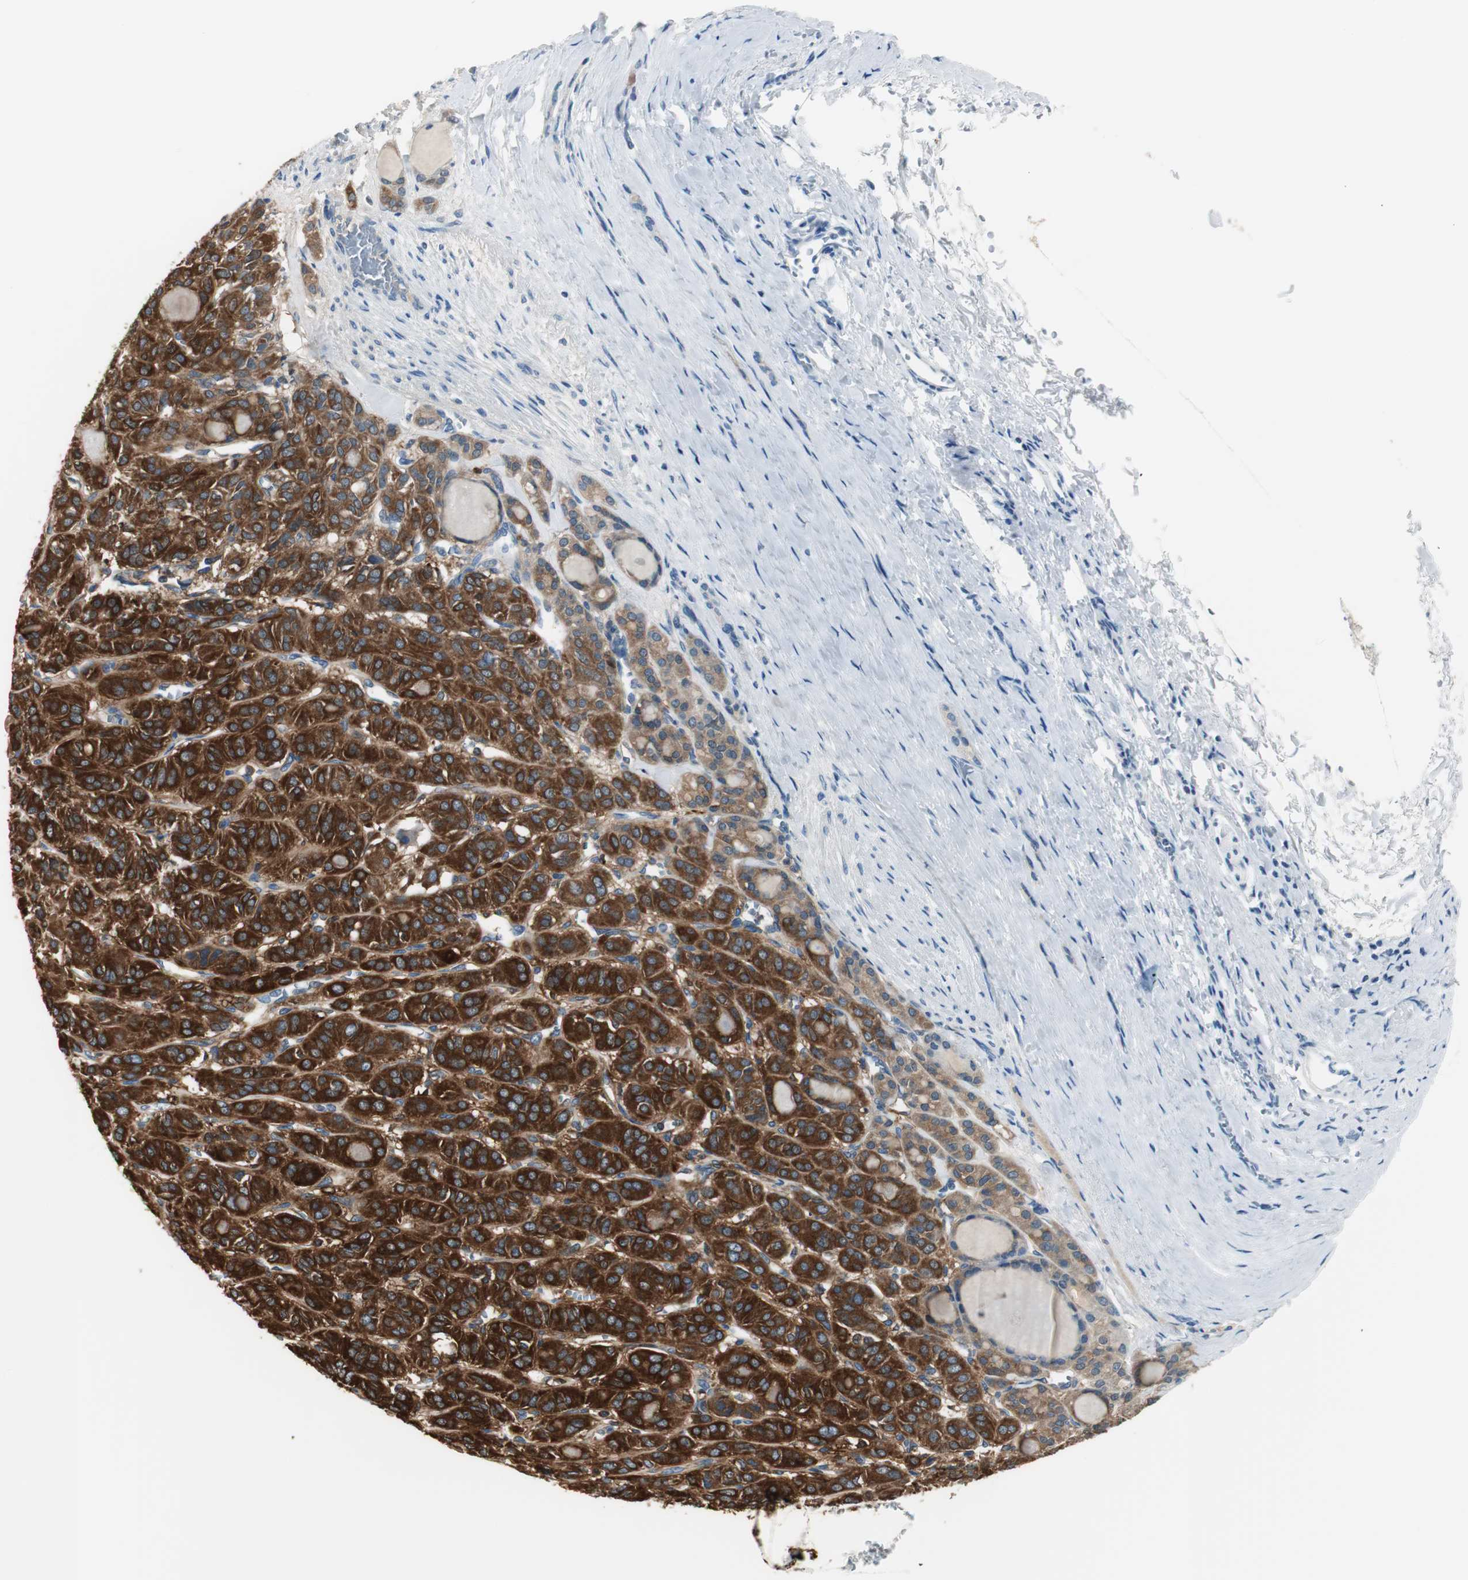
{"staining": {"intensity": "strong", "quantity": ">75%", "location": "cytoplasmic/membranous"}, "tissue": "thyroid cancer", "cell_type": "Tumor cells", "image_type": "cancer", "snomed": [{"axis": "morphology", "description": "Follicular adenoma carcinoma, NOS"}, {"axis": "topography", "description": "Thyroid gland"}], "caption": "Protein analysis of thyroid cancer (follicular adenoma carcinoma) tissue demonstrates strong cytoplasmic/membranous expression in about >75% of tumor cells.", "gene": "FBP1", "patient": {"sex": "female", "age": 71}}